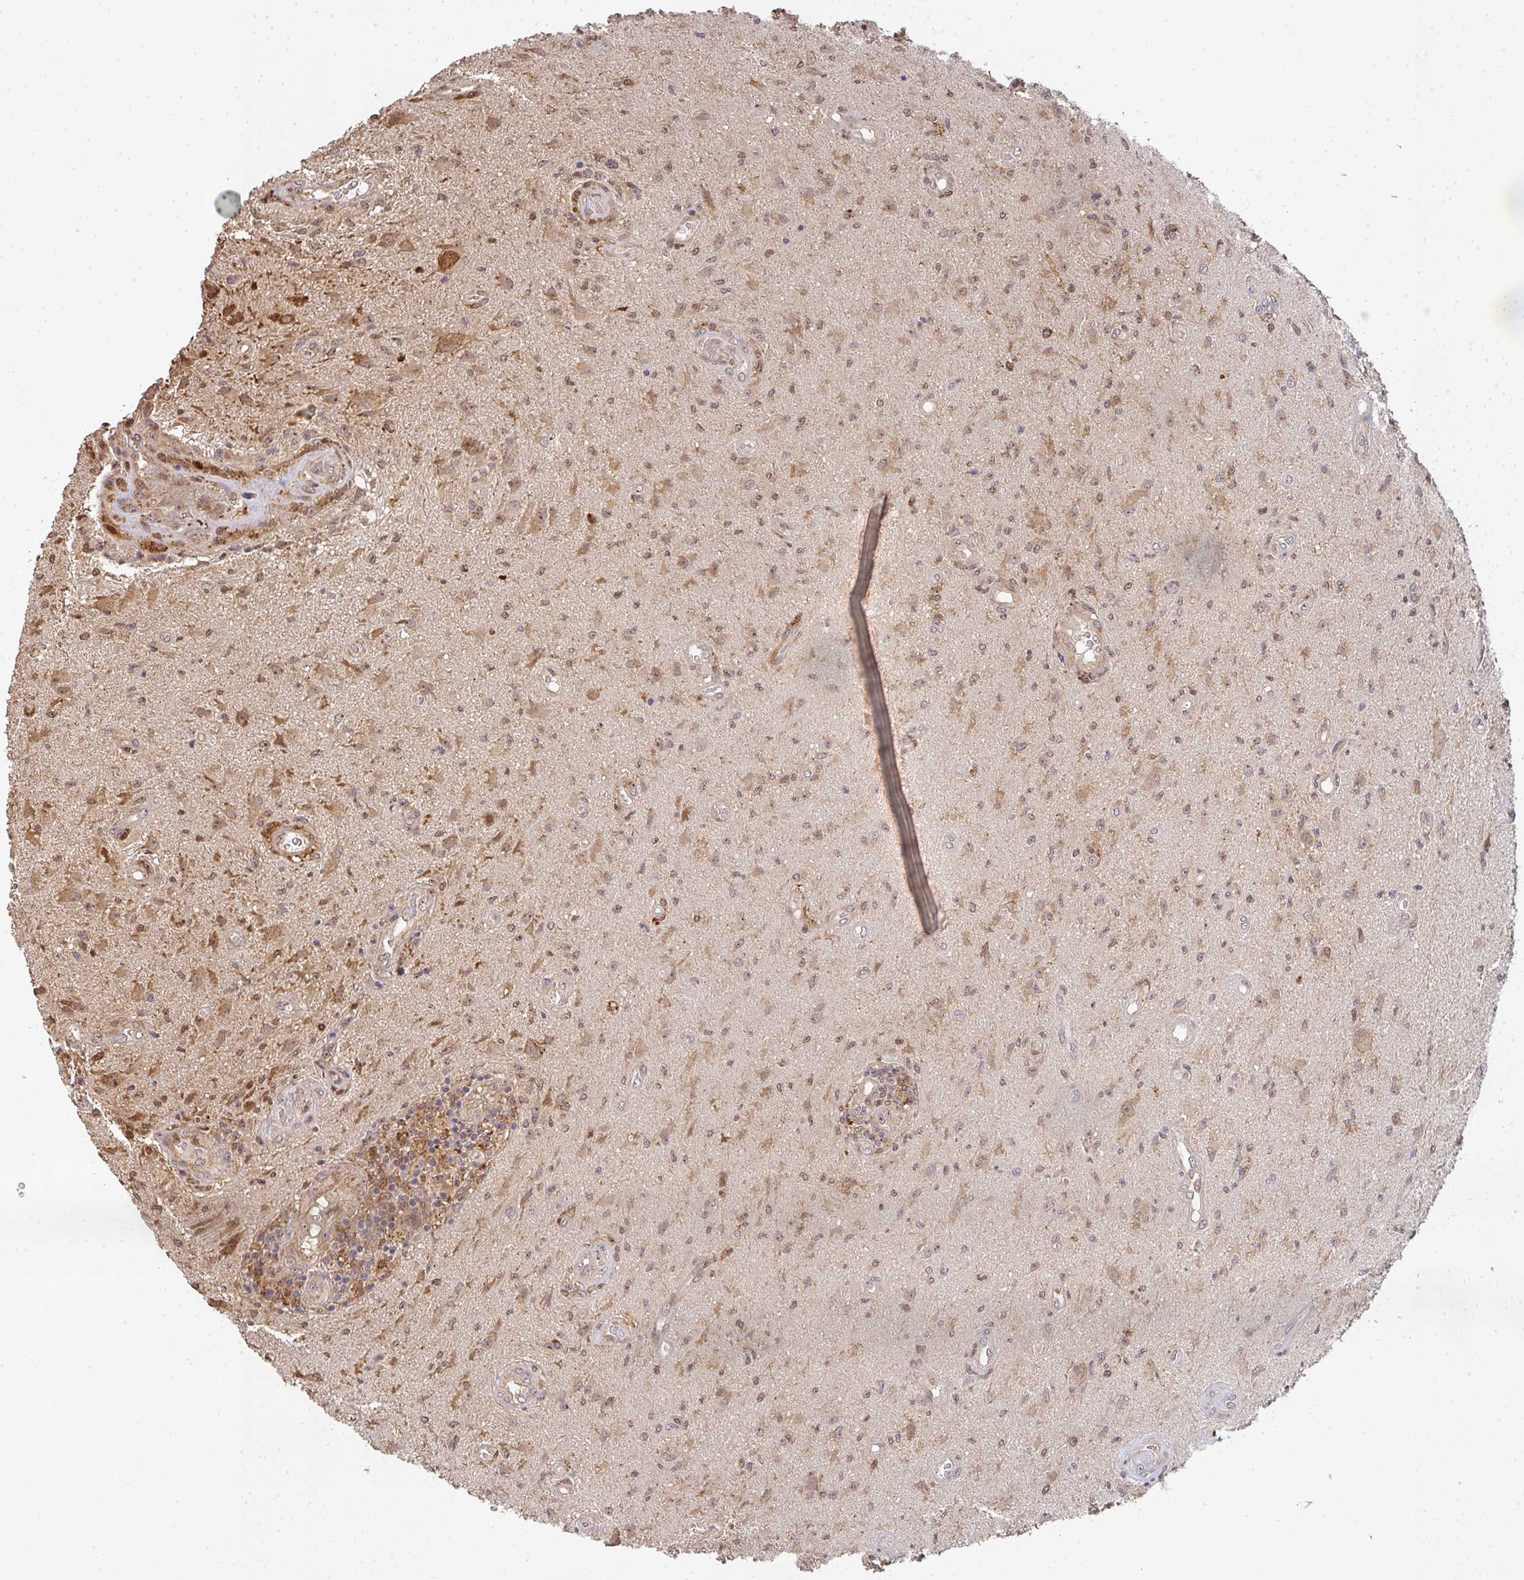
{"staining": {"intensity": "weak", "quantity": ">75%", "location": "cytoplasmic/membranous,nuclear"}, "tissue": "glioma", "cell_type": "Tumor cells", "image_type": "cancer", "snomed": [{"axis": "morphology", "description": "Glioma, malignant, High grade"}, {"axis": "topography", "description": "Brain"}], "caption": "Tumor cells display low levels of weak cytoplasmic/membranous and nuclear positivity in approximately >75% of cells in glioma. (brown staining indicates protein expression, while blue staining denotes nuclei).", "gene": "SIMC1", "patient": {"sex": "male", "age": 67}}